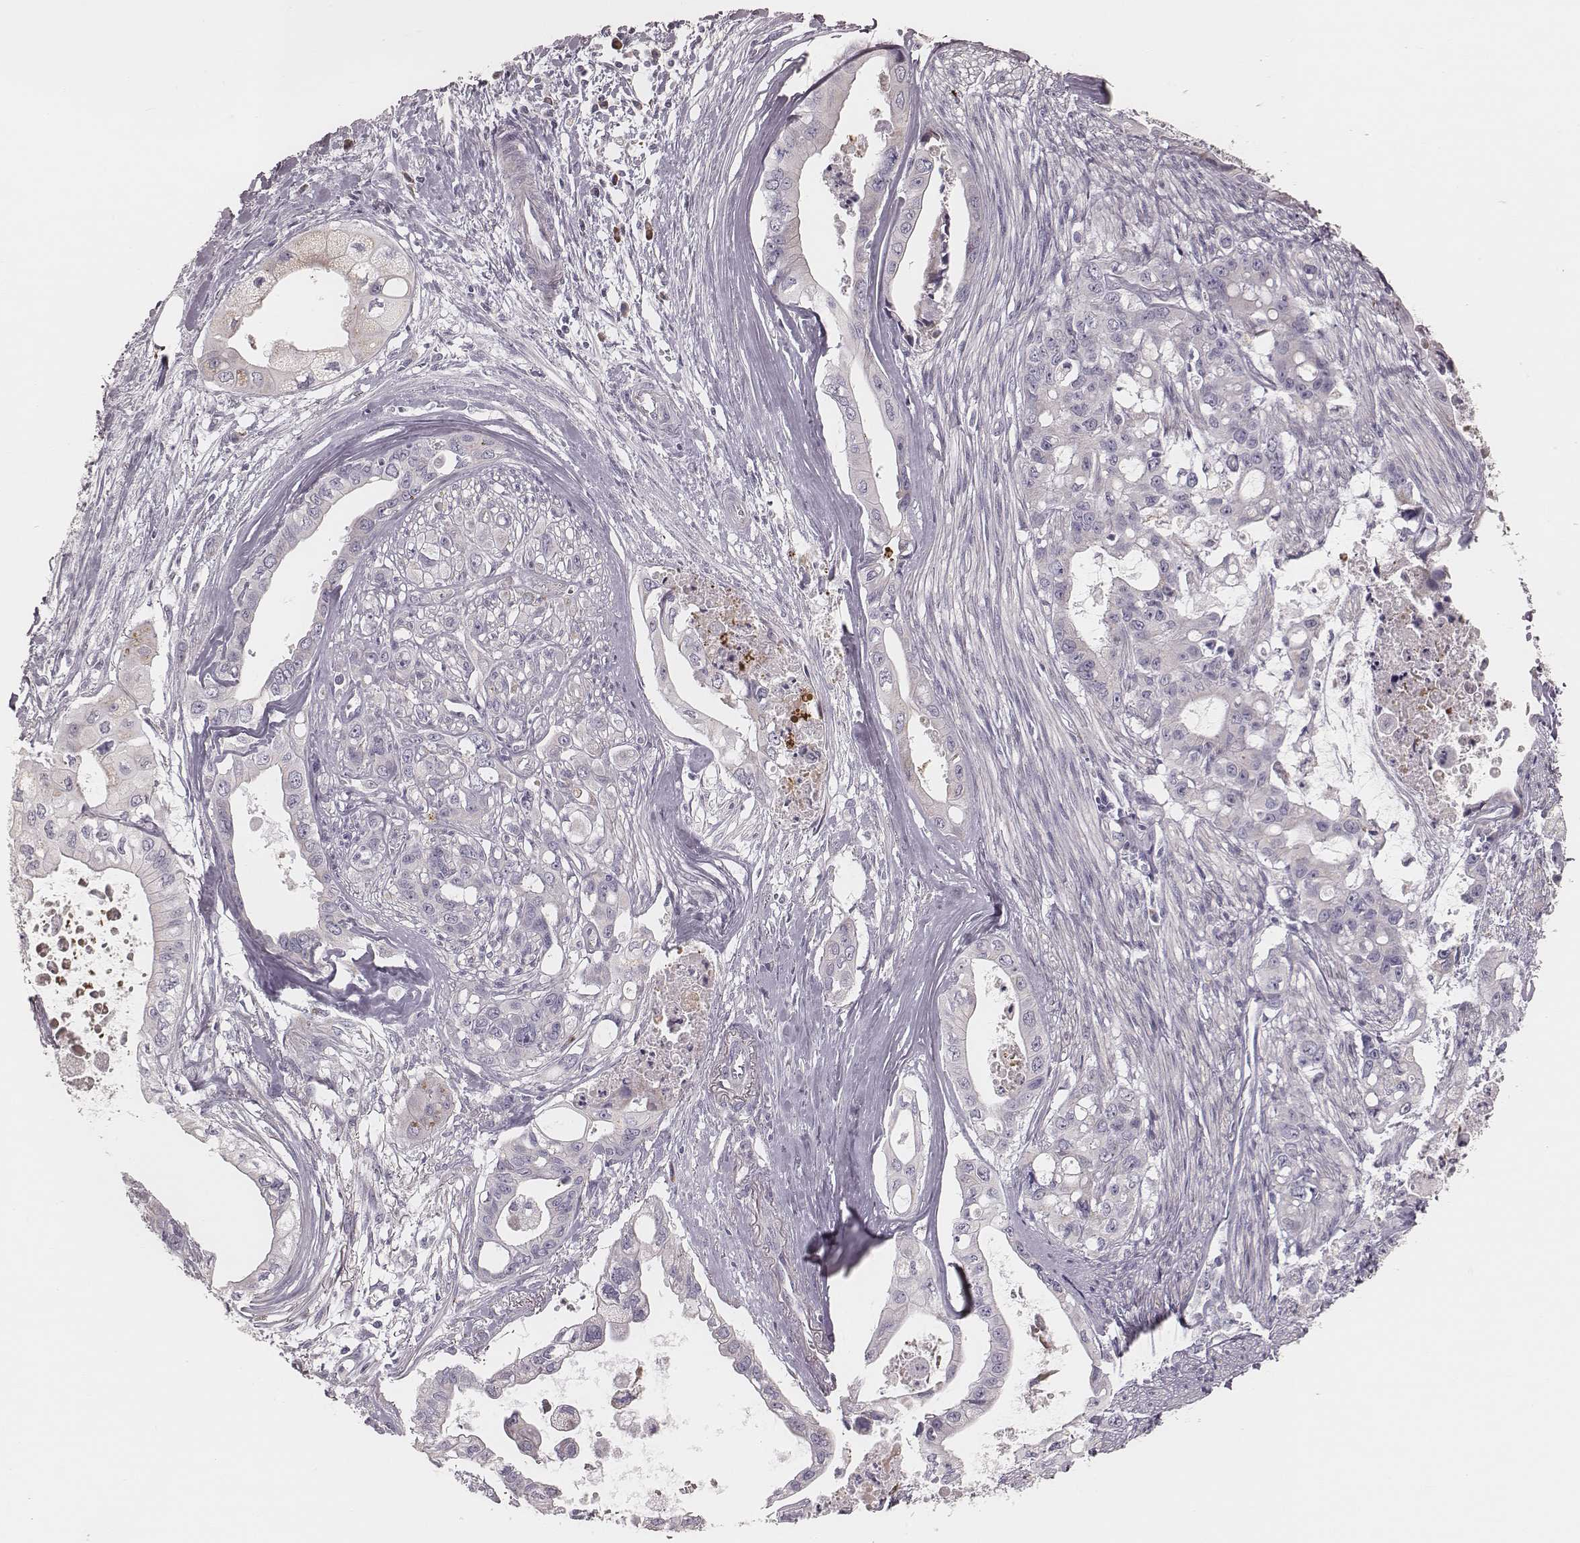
{"staining": {"intensity": "negative", "quantity": "none", "location": "none"}, "tissue": "pancreatic cancer", "cell_type": "Tumor cells", "image_type": "cancer", "snomed": [{"axis": "morphology", "description": "Adenocarcinoma, NOS"}, {"axis": "topography", "description": "Pancreas"}], "caption": "Immunohistochemical staining of human pancreatic cancer (adenocarcinoma) reveals no significant staining in tumor cells. (Brightfield microscopy of DAB immunohistochemistry at high magnification).", "gene": "KIF5C", "patient": {"sex": "male", "age": 60}}